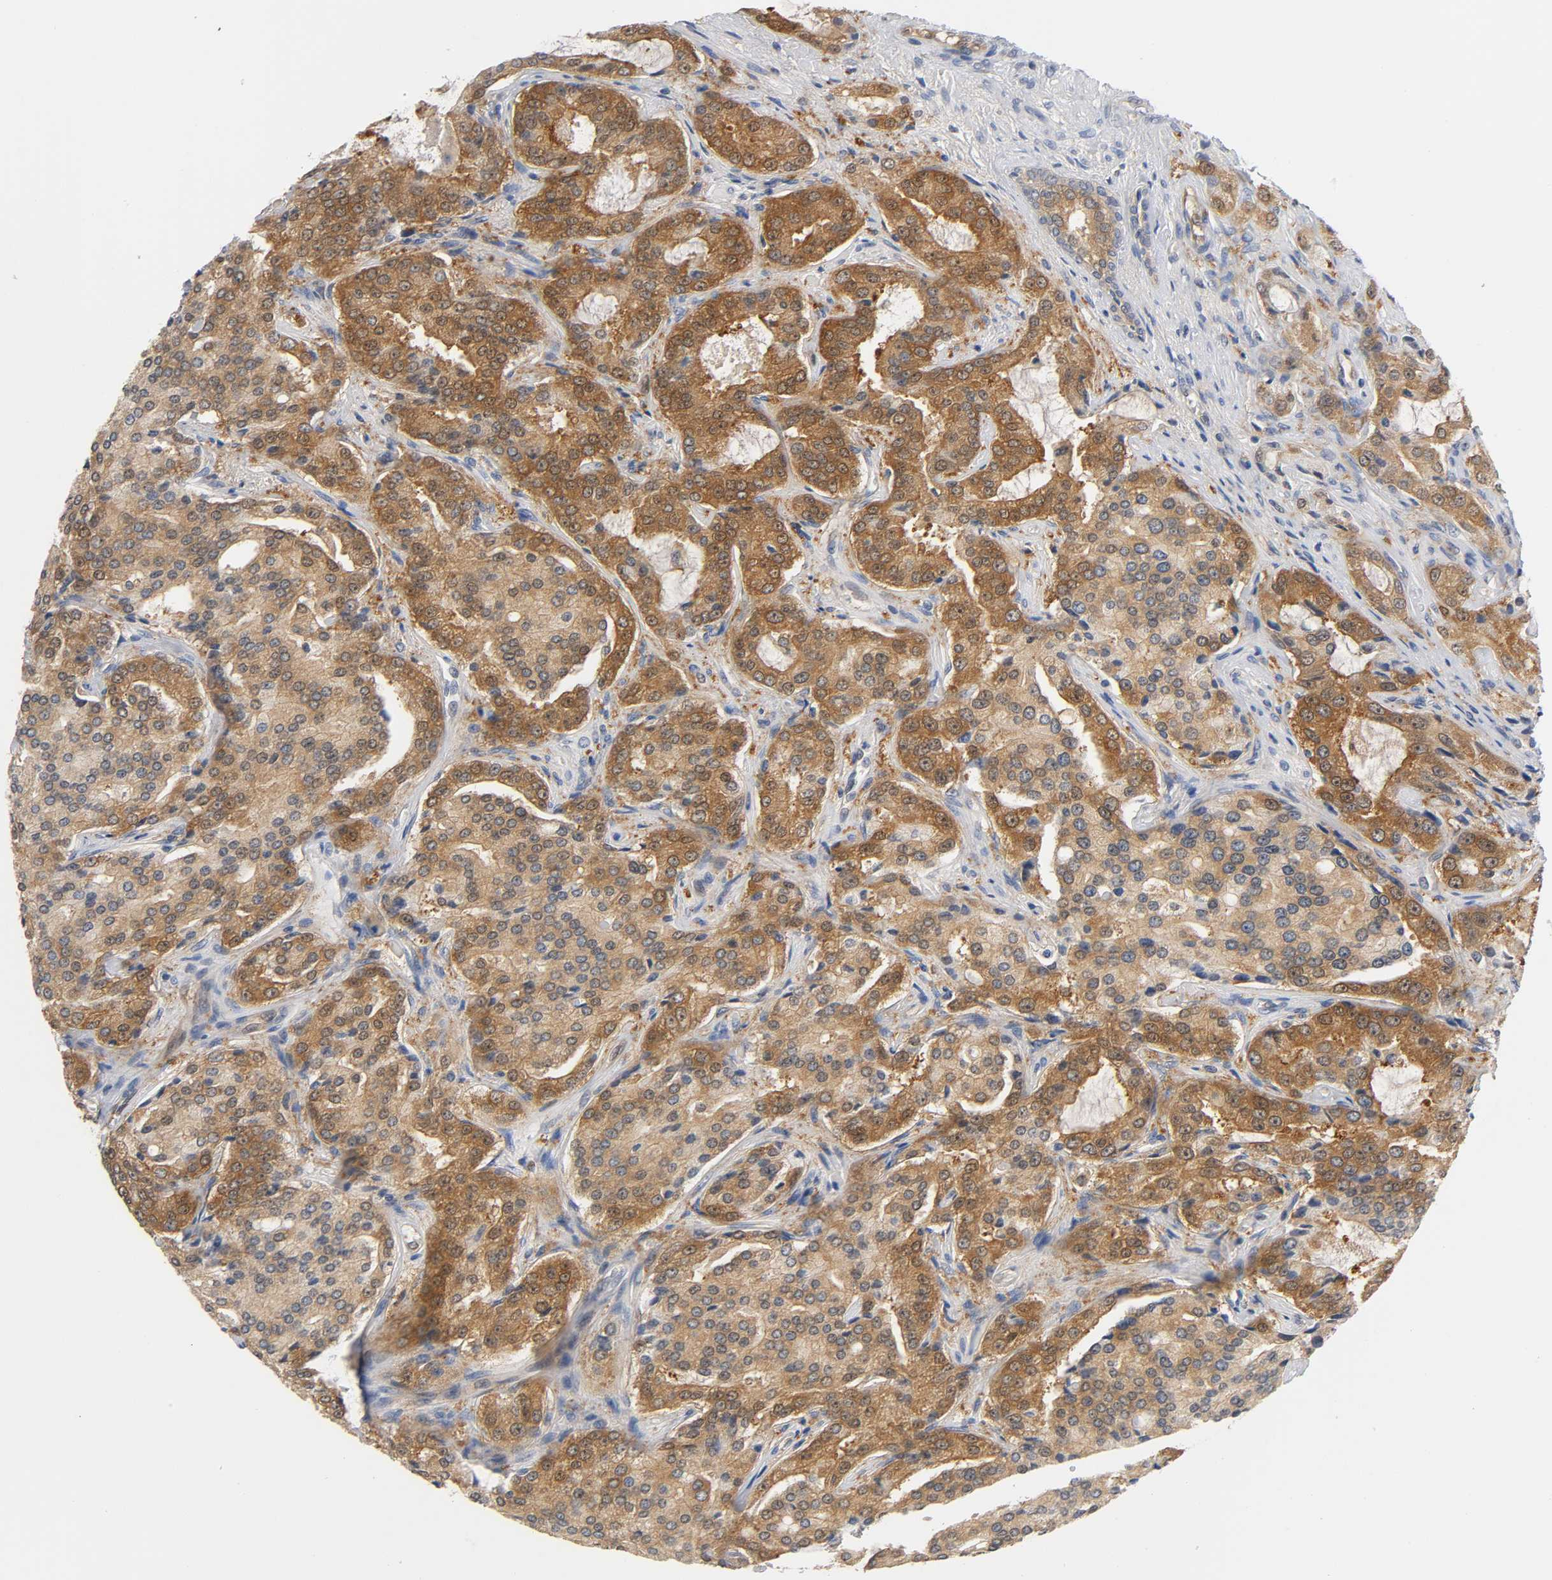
{"staining": {"intensity": "moderate", "quantity": ">75%", "location": "cytoplasmic/membranous"}, "tissue": "prostate cancer", "cell_type": "Tumor cells", "image_type": "cancer", "snomed": [{"axis": "morphology", "description": "Adenocarcinoma, High grade"}, {"axis": "topography", "description": "Prostate"}], "caption": "A photomicrograph of prostate cancer (adenocarcinoma (high-grade)) stained for a protein exhibits moderate cytoplasmic/membranous brown staining in tumor cells.", "gene": "FYN", "patient": {"sex": "male", "age": 72}}